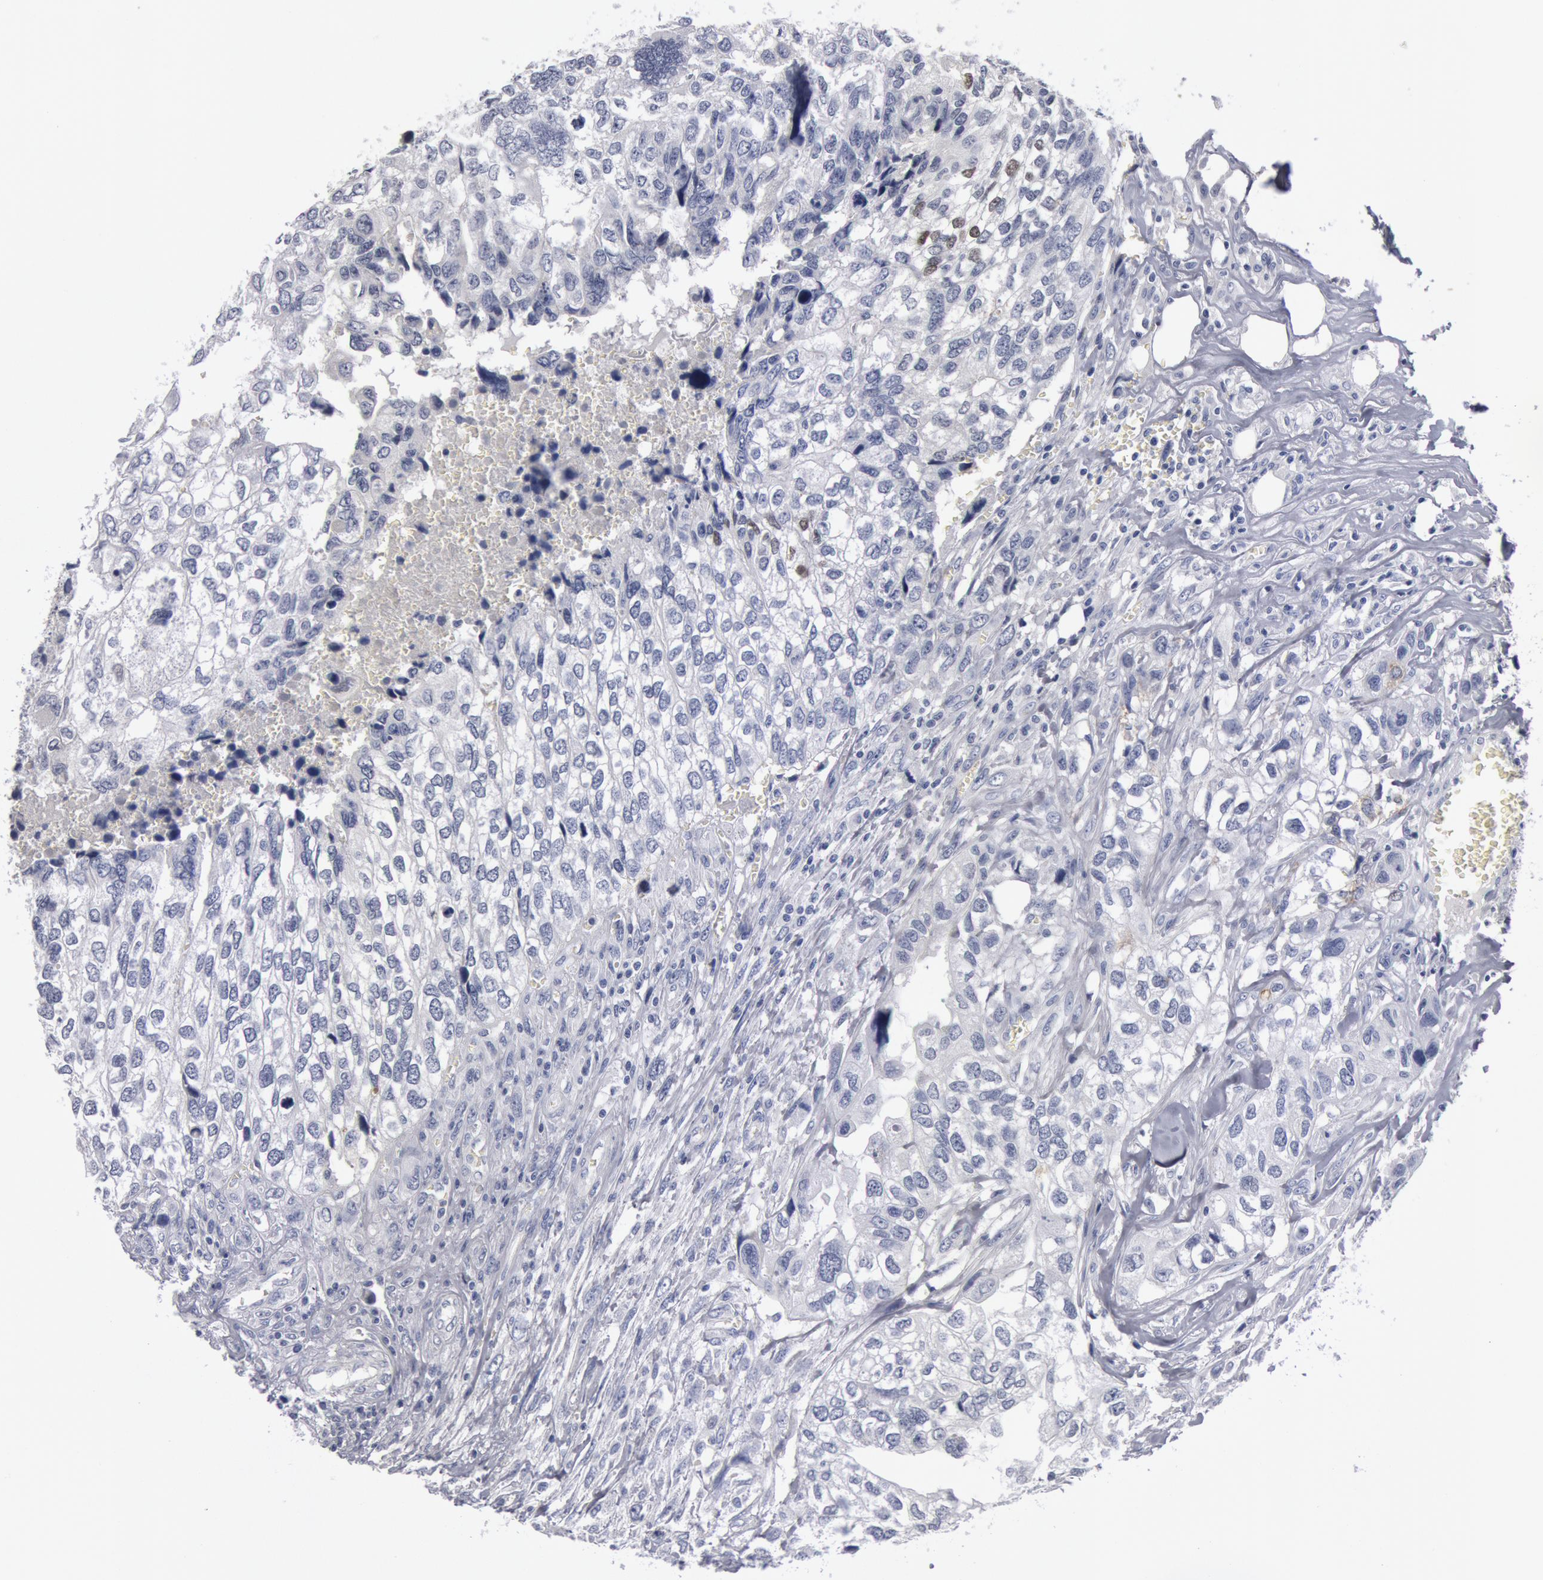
{"staining": {"intensity": "negative", "quantity": "none", "location": "none"}, "tissue": "breast cancer", "cell_type": "Tumor cells", "image_type": "cancer", "snomed": [{"axis": "morphology", "description": "Neoplasm, malignant, NOS"}, {"axis": "topography", "description": "Breast"}], "caption": "Breast cancer (neoplasm (malignant)) was stained to show a protein in brown. There is no significant expression in tumor cells.", "gene": "FOXA2", "patient": {"sex": "female", "age": 50}}